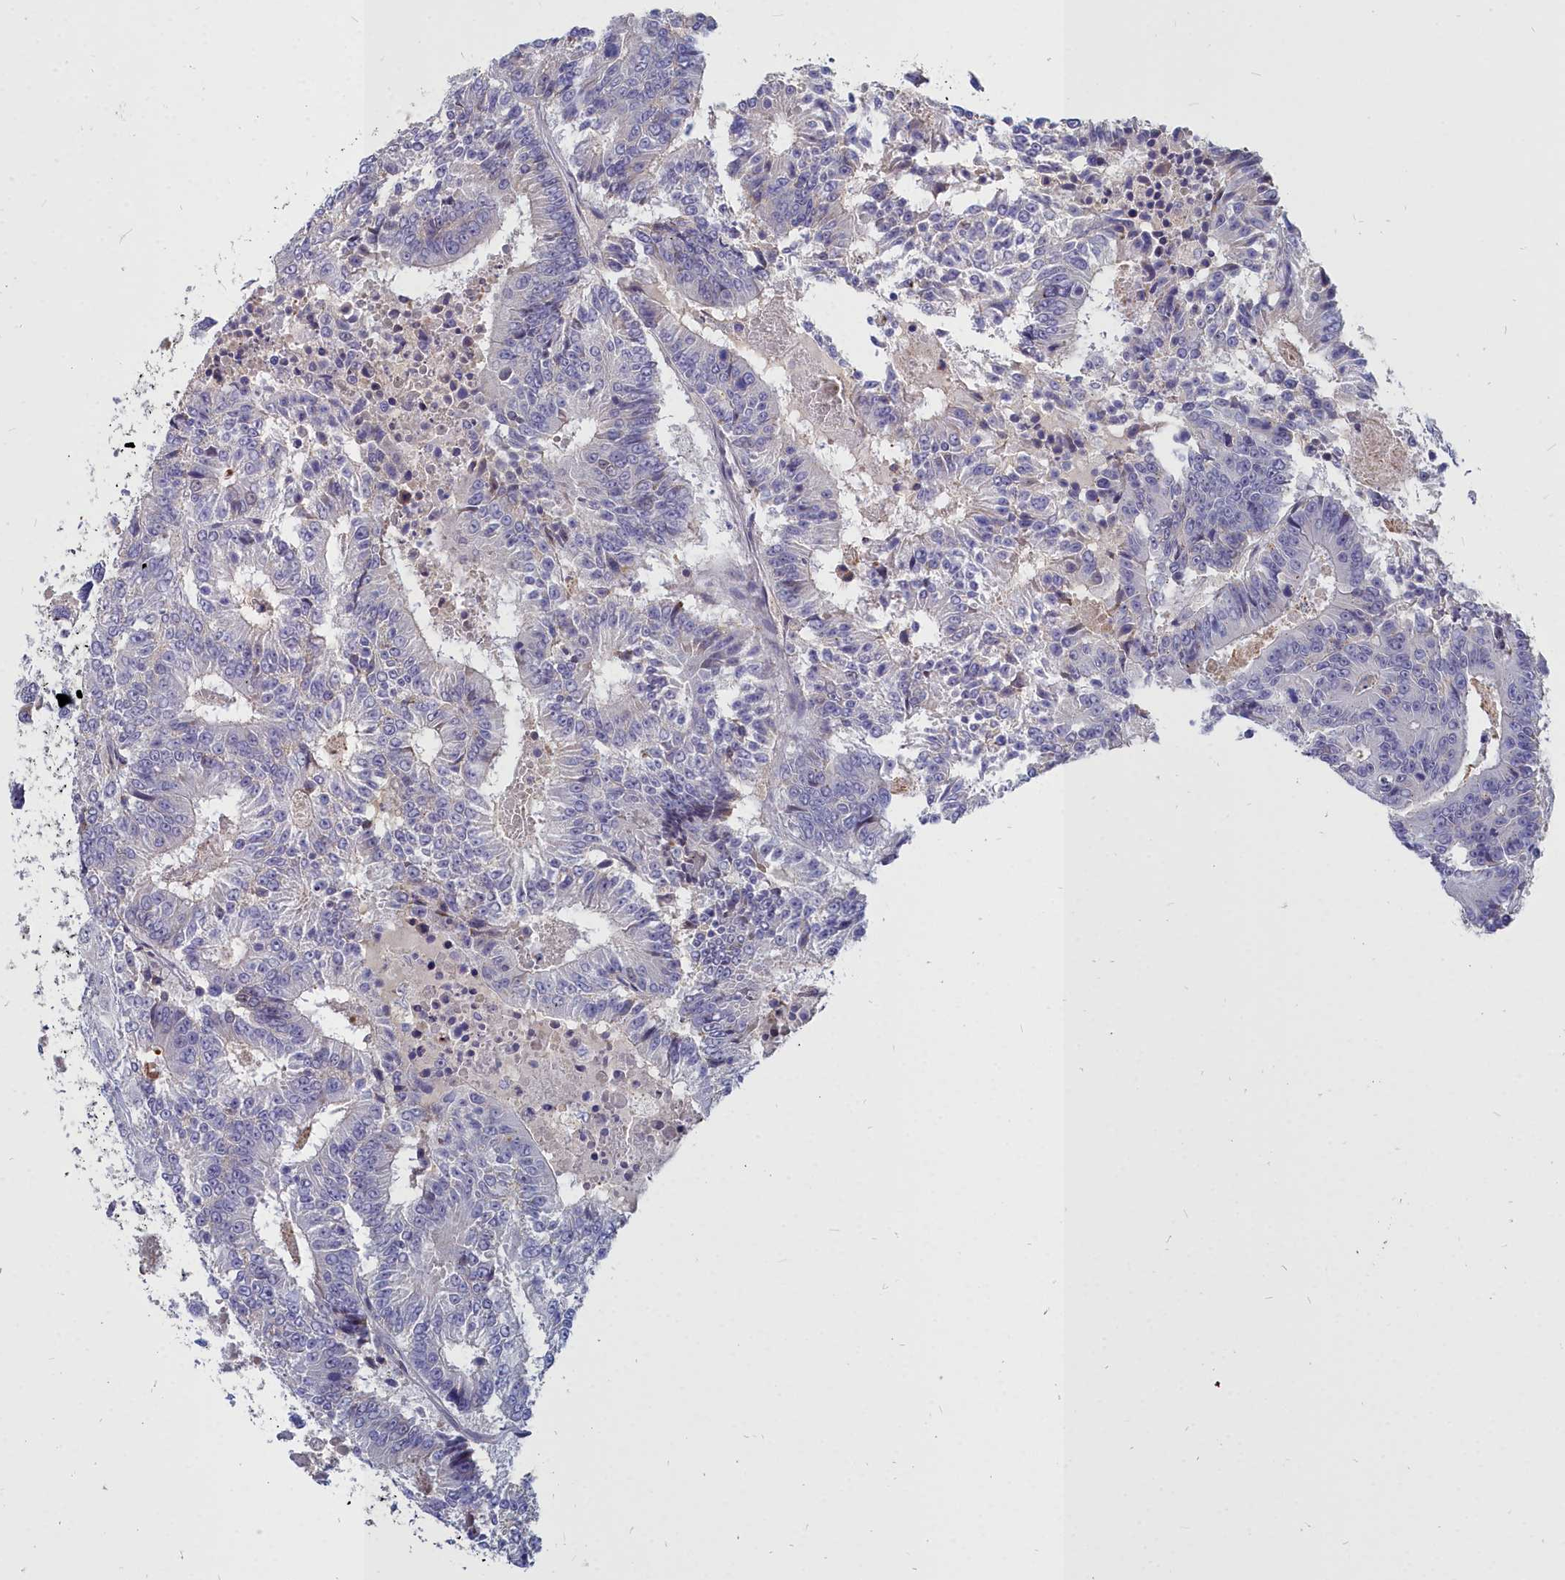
{"staining": {"intensity": "negative", "quantity": "none", "location": "none"}, "tissue": "colorectal cancer", "cell_type": "Tumor cells", "image_type": "cancer", "snomed": [{"axis": "morphology", "description": "Adenocarcinoma, NOS"}, {"axis": "topography", "description": "Colon"}], "caption": "An immunohistochemistry (IHC) histopathology image of adenocarcinoma (colorectal) is shown. There is no staining in tumor cells of adenocarcinoma (colorectal).", "gene": "NOXA1", "patient": {"sex": "male", "age": 83}}